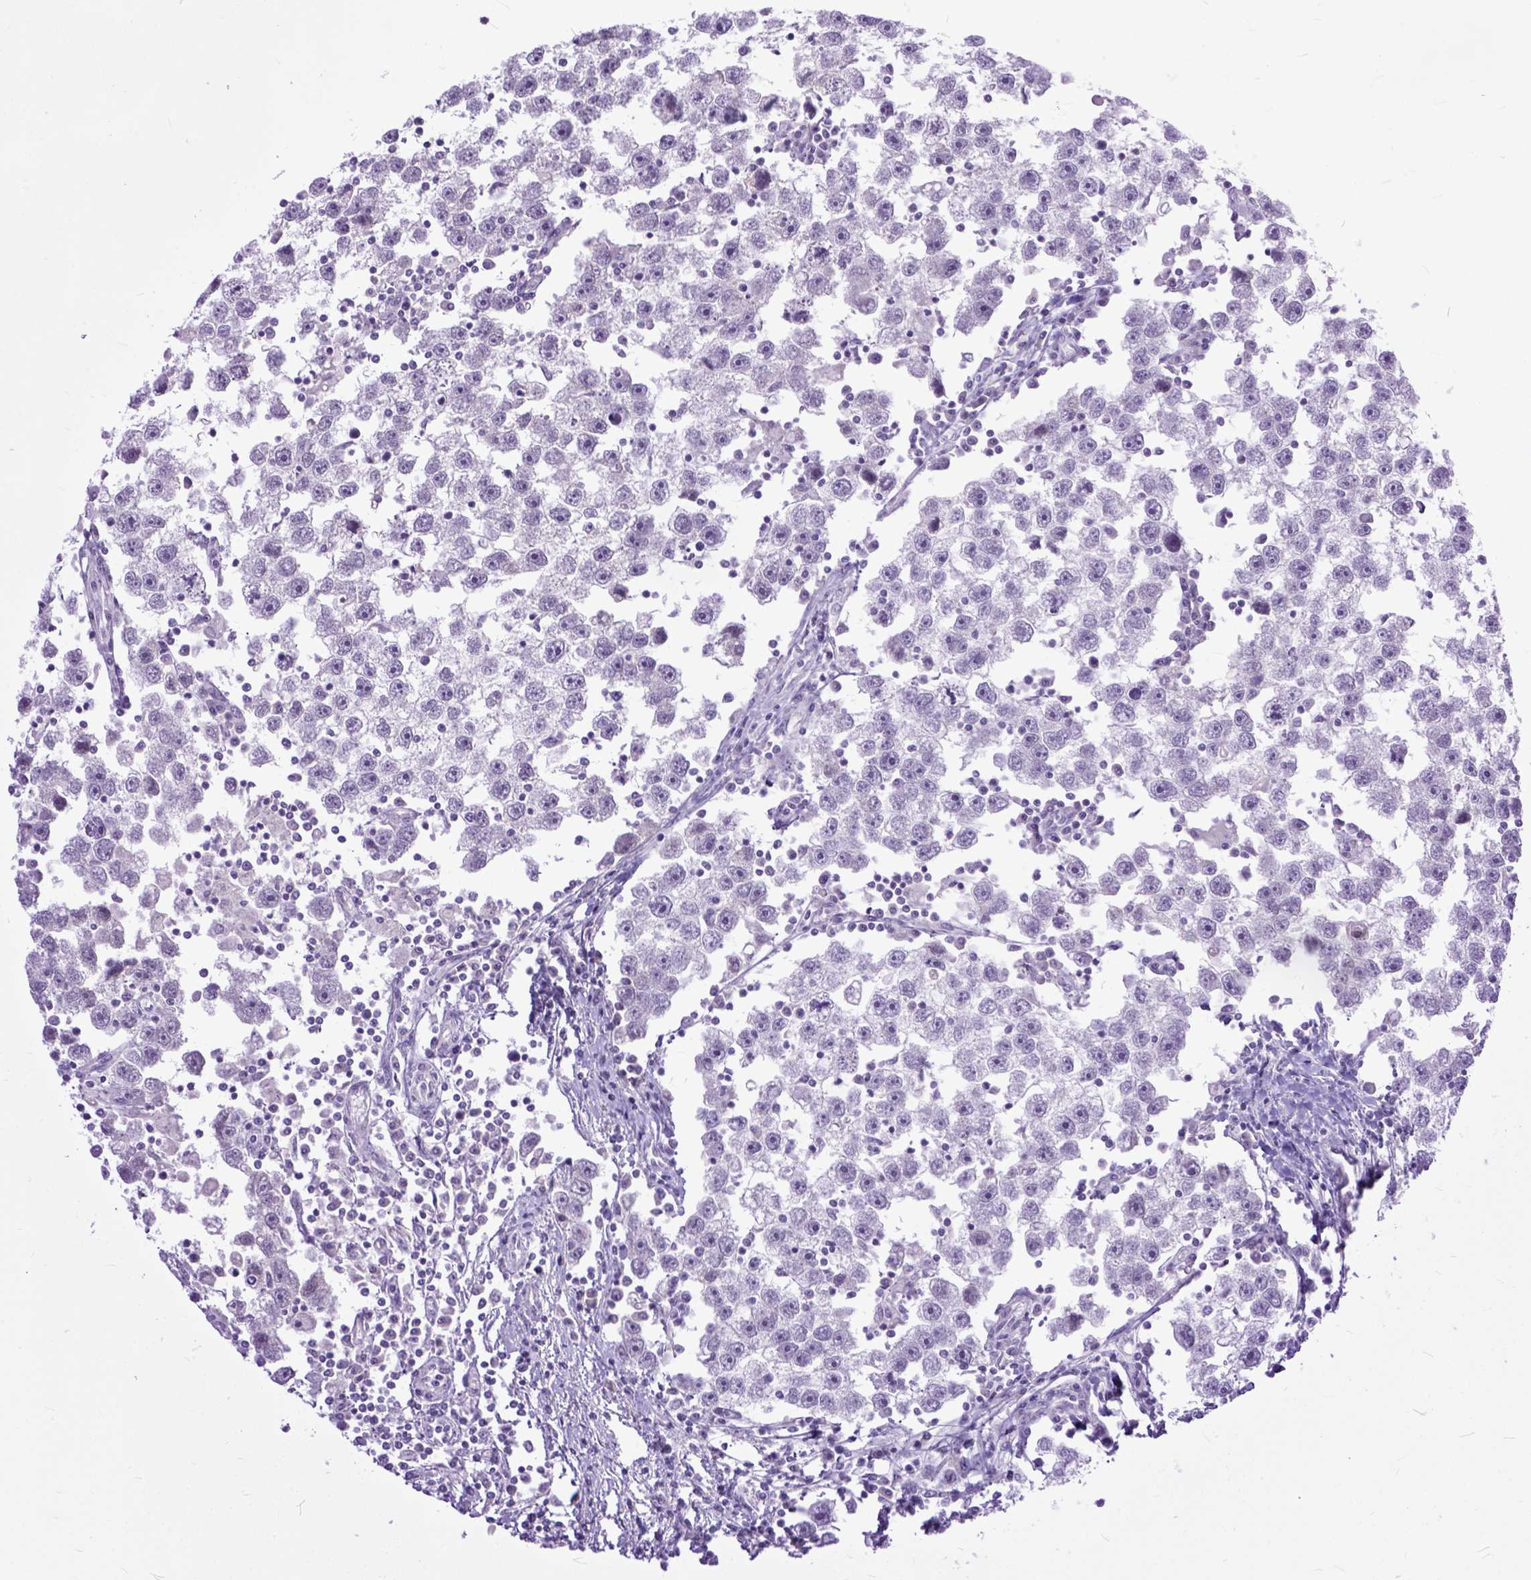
{"staining": {"intensity": "negative", "quantity": "none", "location": "none"}, "tissue": "testis cancer", "cell_type": "Tumor cells", "image_type": "cancer", "snomed": [{"axis": "morphology", "description": "Seminoma, NOS"}, {"axis": "topography", "description": "Testis"}], "caption": "This is an immunohistochemistry image of testis cancer. There is no positivity in tumor cells.", "gene": "TCEAL7", "patient": {"sex": "male", "age": 30}}